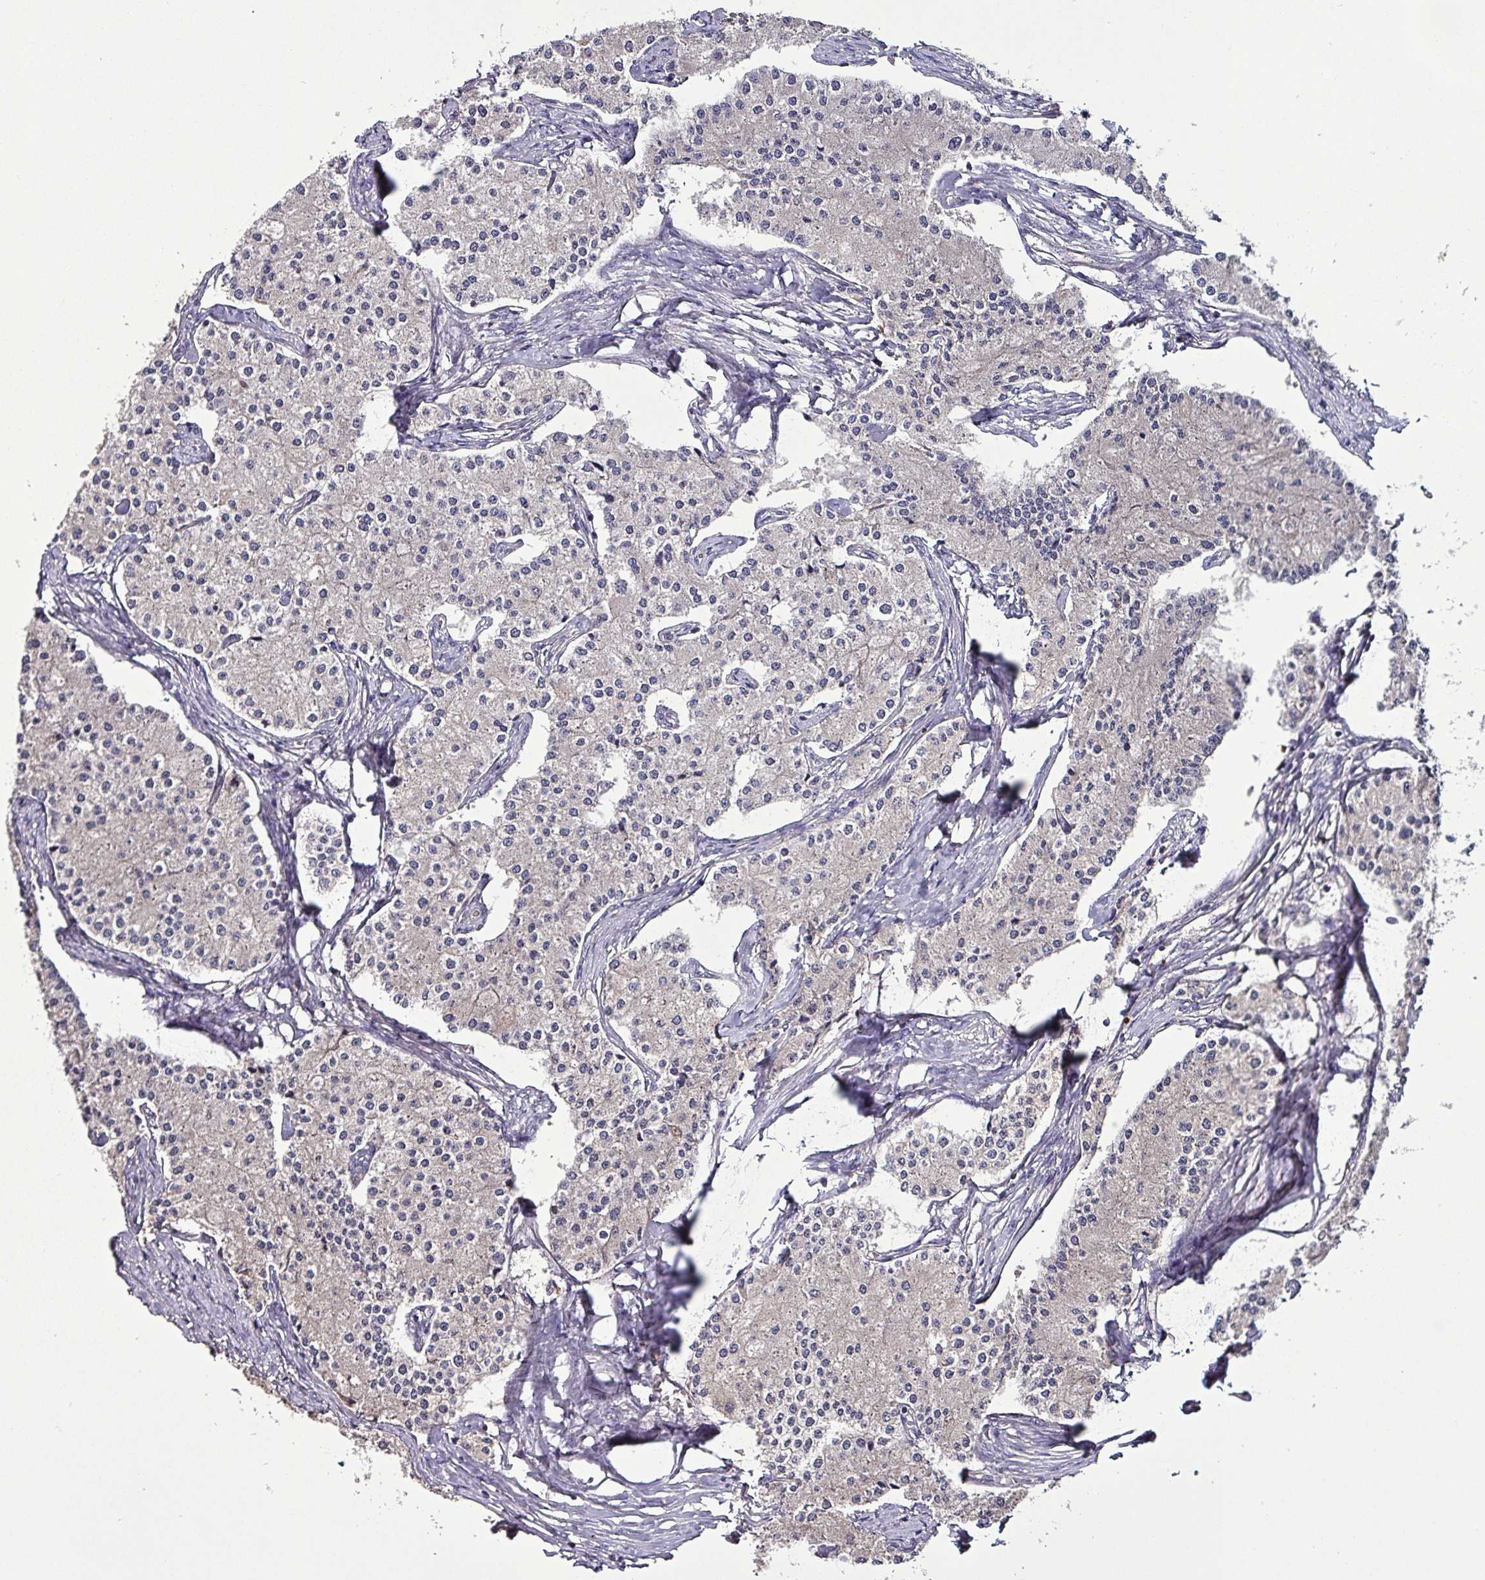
{"staining": {"intensity": "negative", "quantity": "none", "location": "none"}, "tissue": "carcinoid", "cell_type": "Tumor cells", "image_type": "cancer", "snomed": [{"axis": "morphology", "description": "Carcinoid, malignant, NOS"}, {"axis": "topography", "description": "Colon"}], "caption": "DAB immunohistochemical staining of carcinoid (malignant) shows no significant expression in tumor cells.", "gene": "PAFAH1B2", "patient": {"sex": "female", "age": 52}}